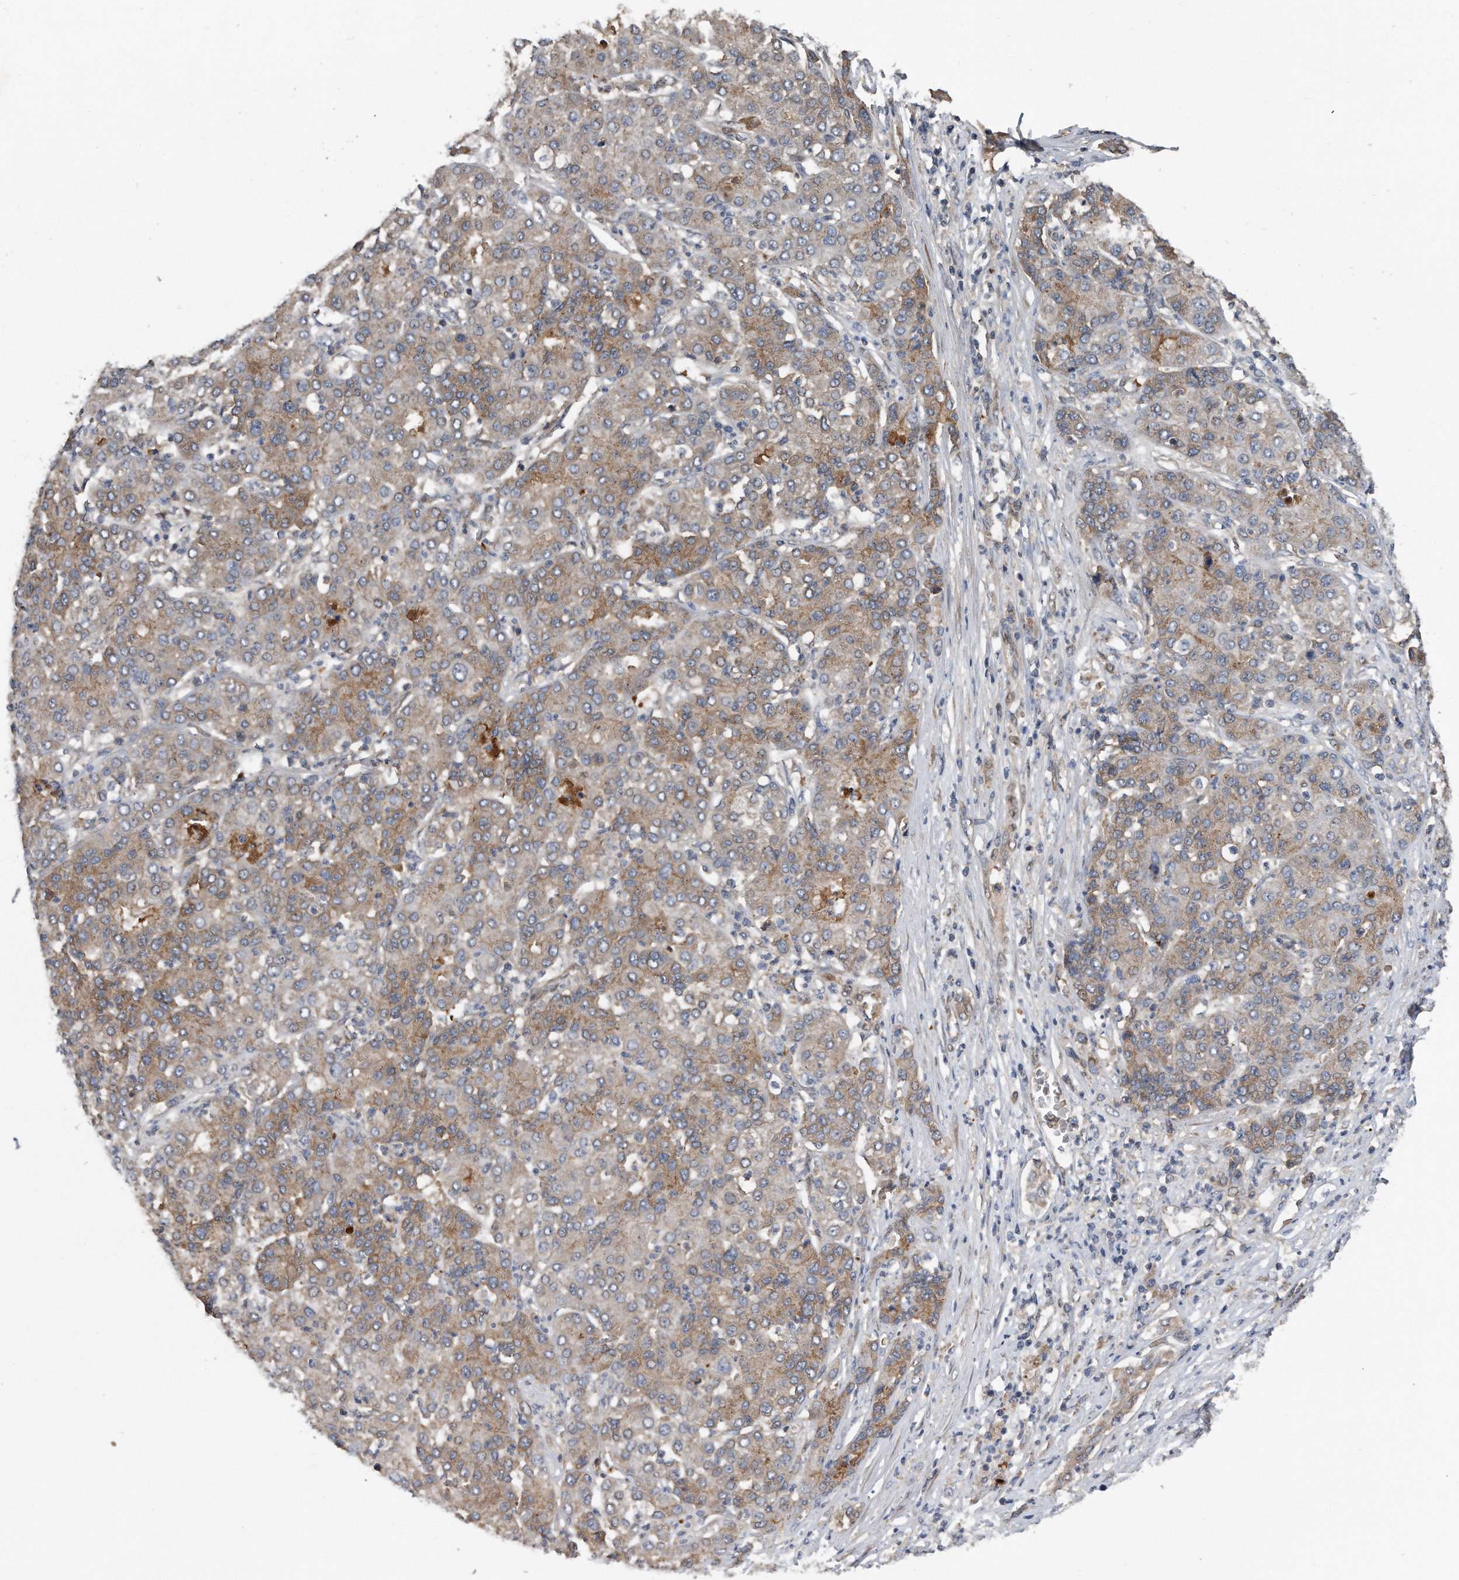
{"staining": {"intensity": "moderate", "quantity": ">75%", "location": "cytoplasmic/membranous"}, "tissue": "liver cancer", "cell_type": "Tumor cells", "image_type": "cancer", "snomed": [{"axis": "morphology", "description": "Carcinoma, Hepatocellular, NOS"}, {"axis": "topography", "description": "Liver"}], "caption": "Immunohistochemistry of human liver hepatocellular carcinoma shows medium levels of moderate cytoplasmic/membranous positivity in approximately >75% of tumor cells.", "gene": "ZNF79", "patient": {"sex": "male", "age": 65}}